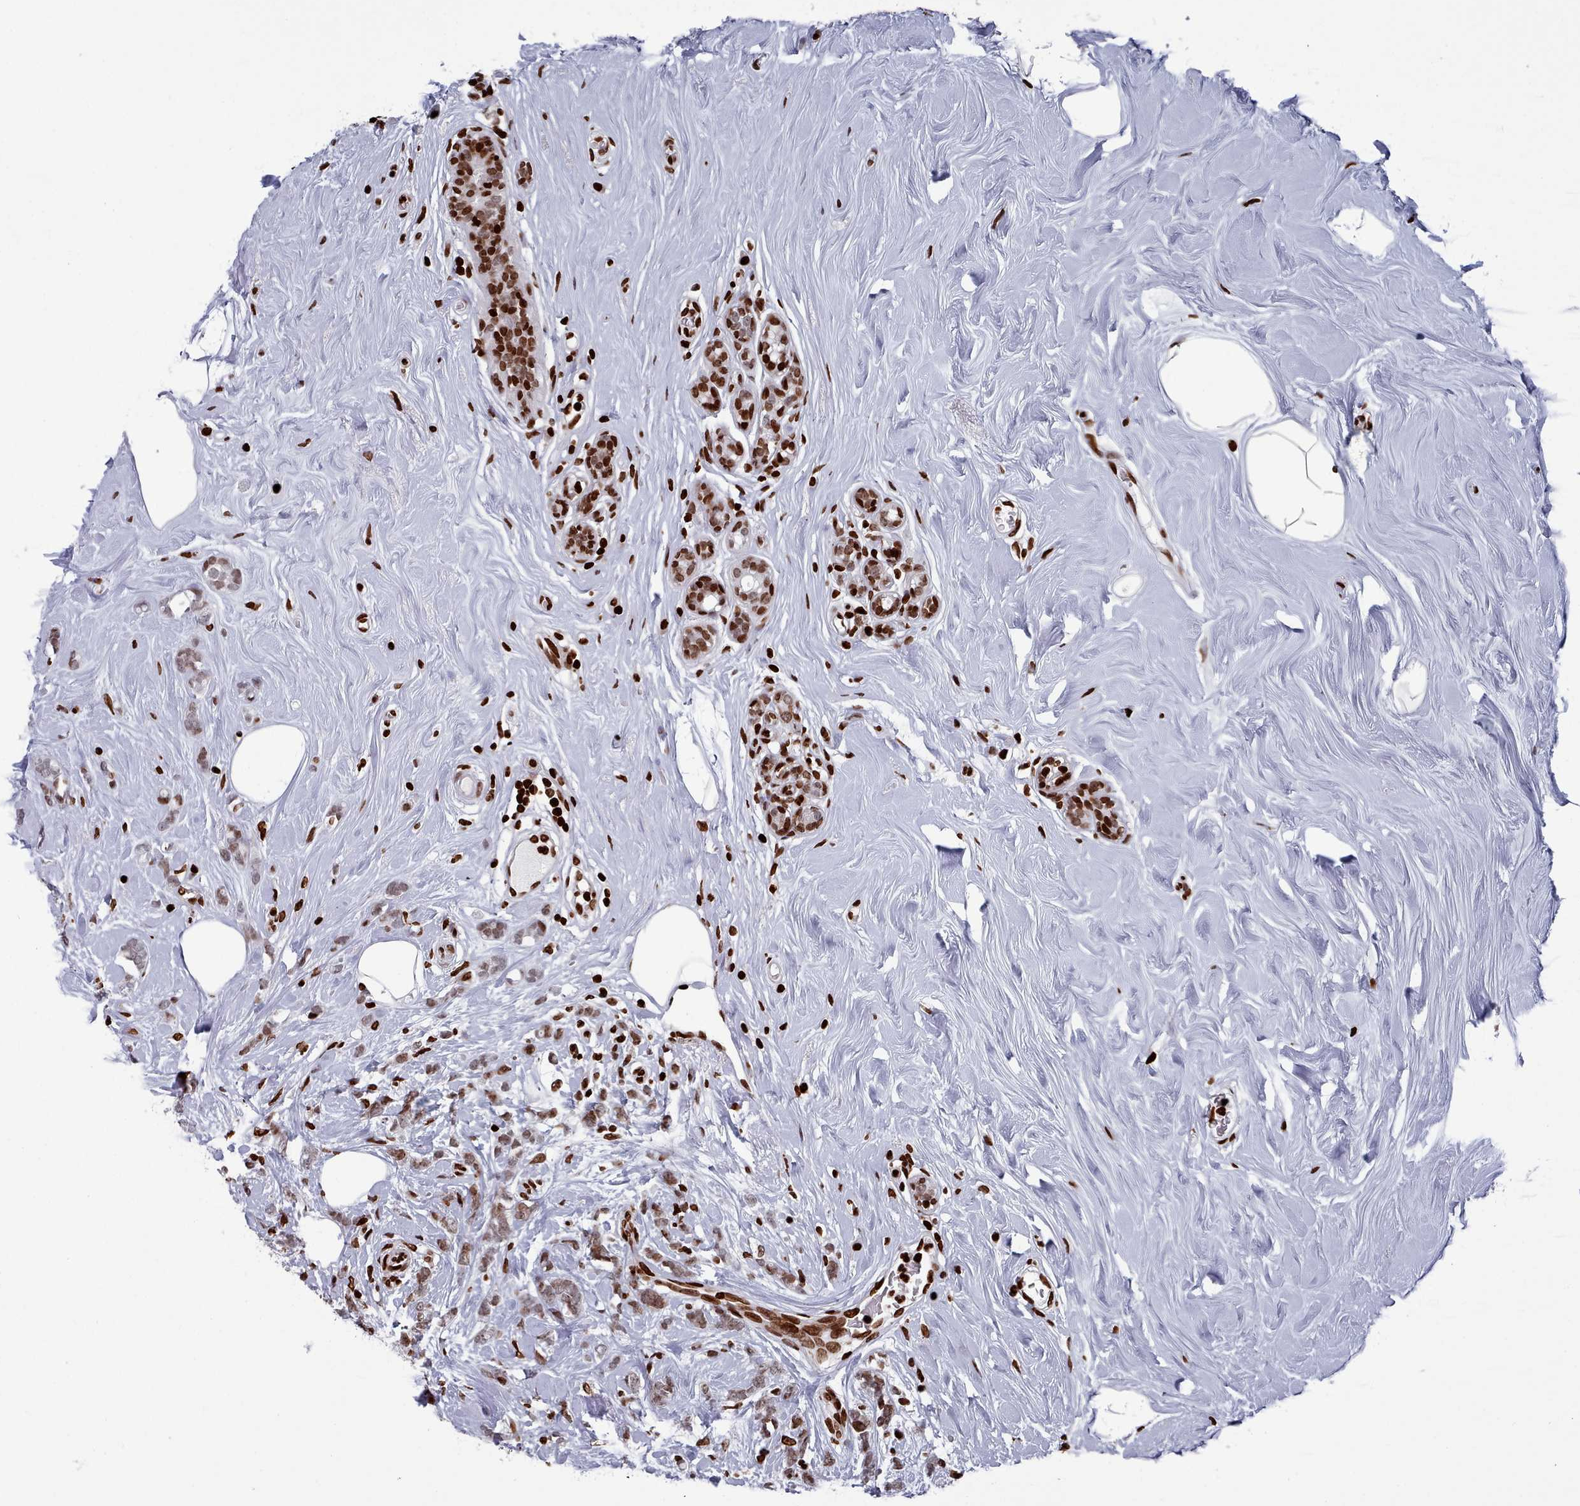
{"staining": {"intensity": "moderate", "quantity": ">75%", "location": "nuclear"}, "tissue": "breast cancer", "cell_type": "Tumor cells", "image_type": "cancer", "snomed": [{"axis": "morphology", "description": "Lobular carcinoma"}, {"axis": "topography", "description": "Breast"}], "caption": "Breast cancer (lobular carcinoma) stained with DAB immunohistochemistry demonstrates medium levels of moderate nuclear positivity in about >75% of tumor cells. Using DAB (brown) and hematoxylin (blue) stains, captured at high magnification using brightfield microscopy.", "gene": "PCDHB12", "patient": {"sex": "female", "age": 58}}